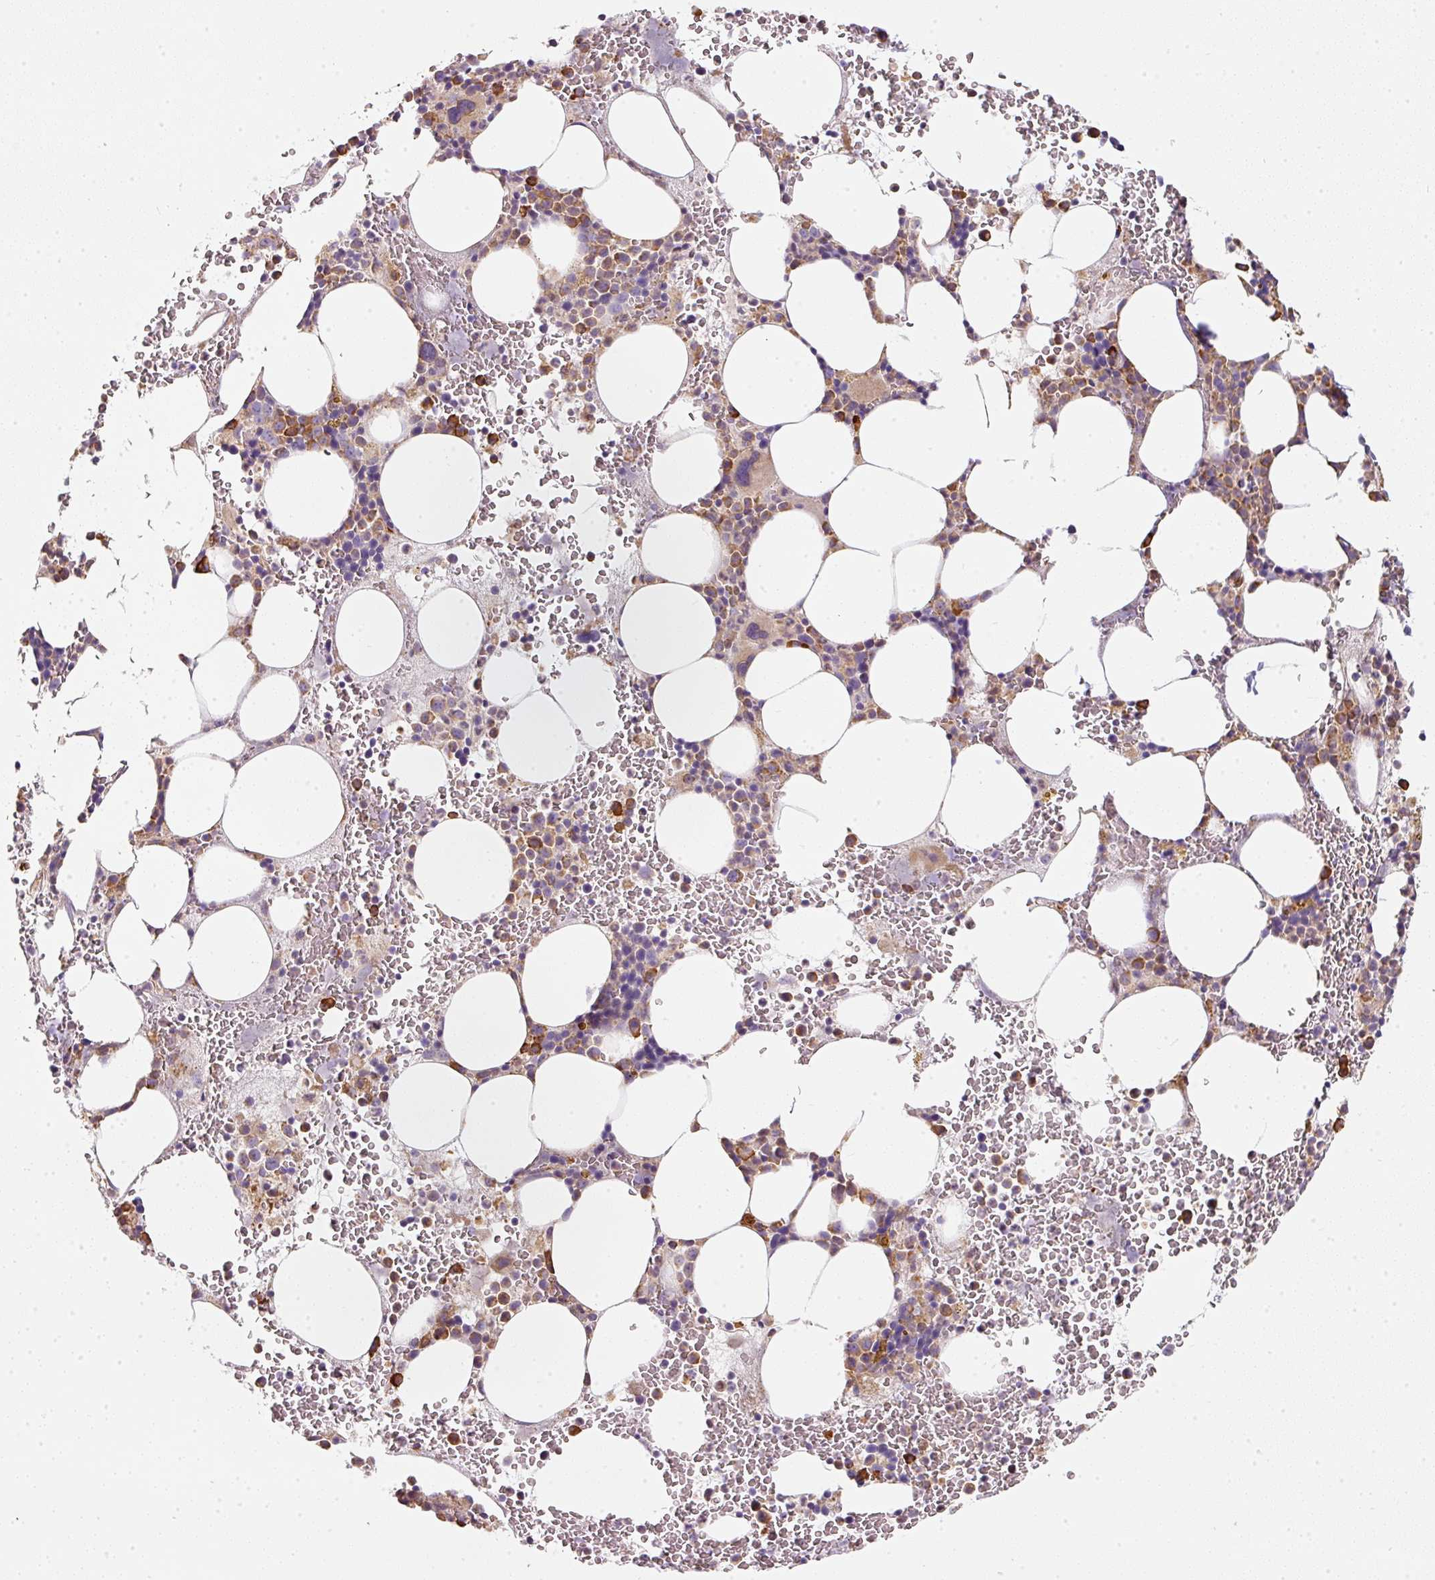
{"staining": {"intensity": "strong", "quantity": "<25%", "location": "cytoplasmic/membranous"}, "tissue": "bone marrow", "cell_type": "Hematopoietic cells", "image_type": "normal", "snomed": [{"axis": "morphology", "description": "Normal tissue, NOS"}, {"axis": "topography", "description": "Bone marrow"}], "caption": "Benign bone marrow demonstrates strong cytoplasmic/membranous staining in approximately <25% of hematopoietic cells.", "gene": "MORN4", "patient": {"sex": "male", "age": 62}}